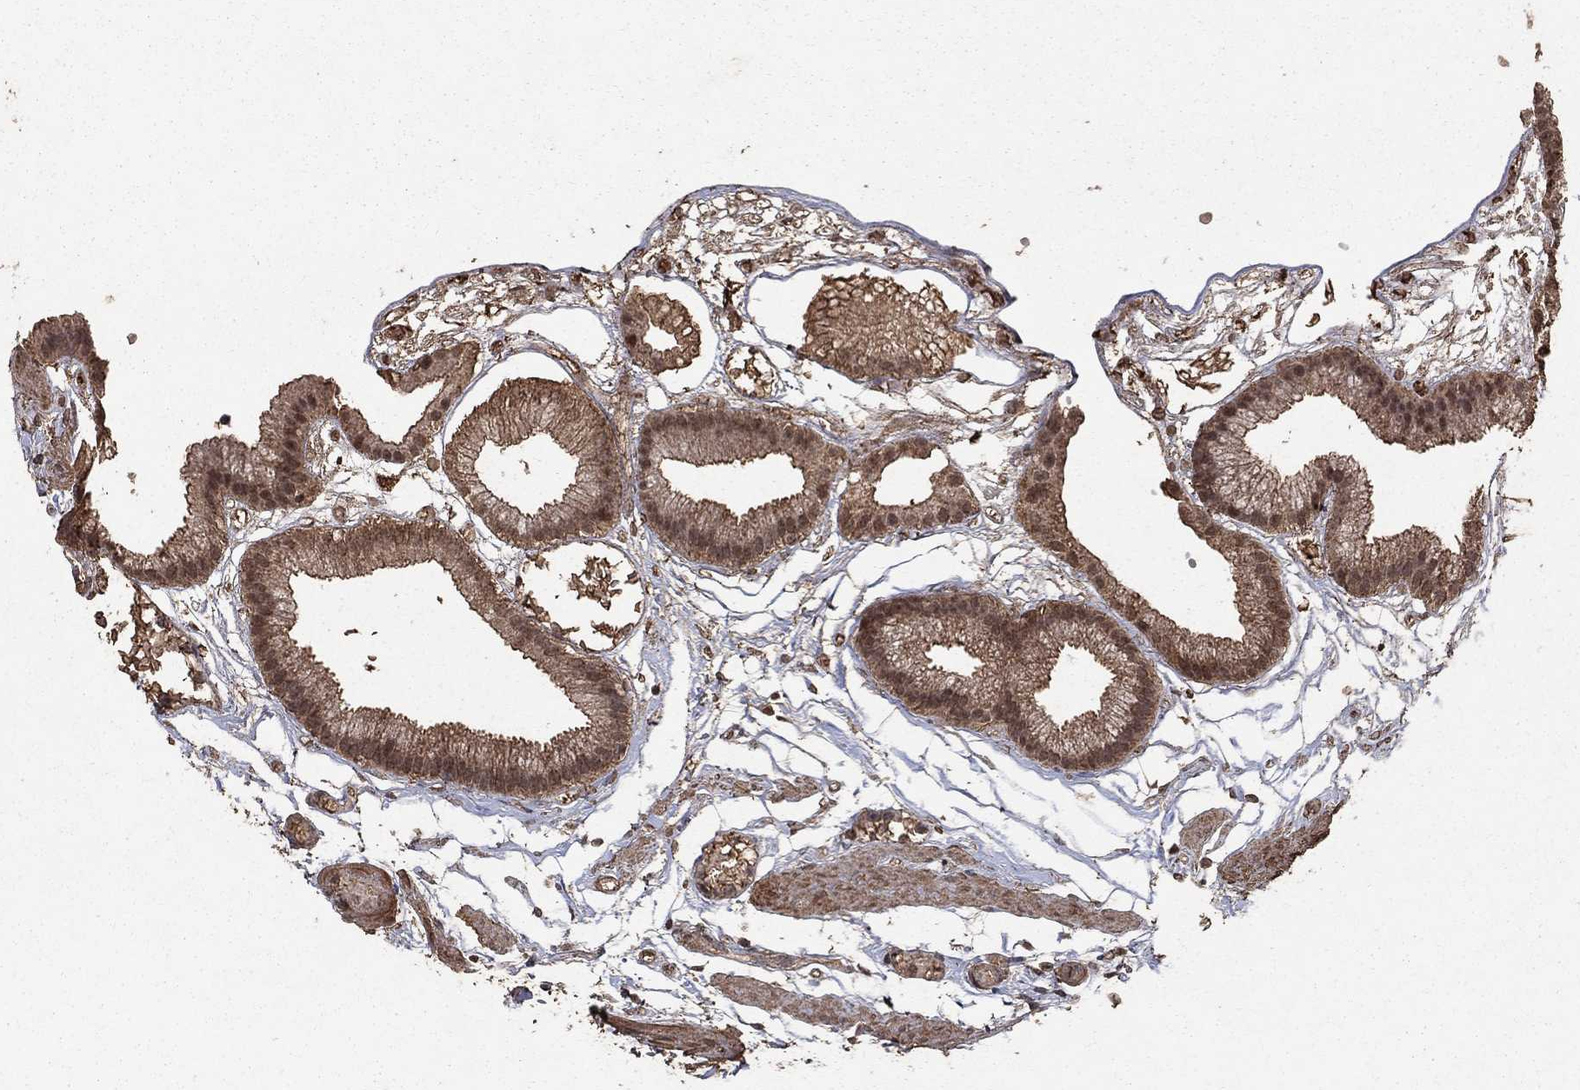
{"staining": {"intensity": "moderate", "quantity": ">75%", "location": "cytoplasmic/membranous"}, "tissue": "gallbladder", "cell_type": "Glandular cells", "image_type": "normal", "snomed": [{"axis": "morphology", "description": "Normal tissue, NOS"}, {"axis": "topography", "description": "Gallbladder"}], "caption": "Unremarkable gallbladder demonstrates moderate cytoplasmic/membranous positivity in about >75% of glandular cells, visualized by immunohistochemistry. The protein of interest is shown in brown color, while the nuclei are stained blue.", "gene": "PRDM1", "patient": {"sex": "female", "age": 45}}